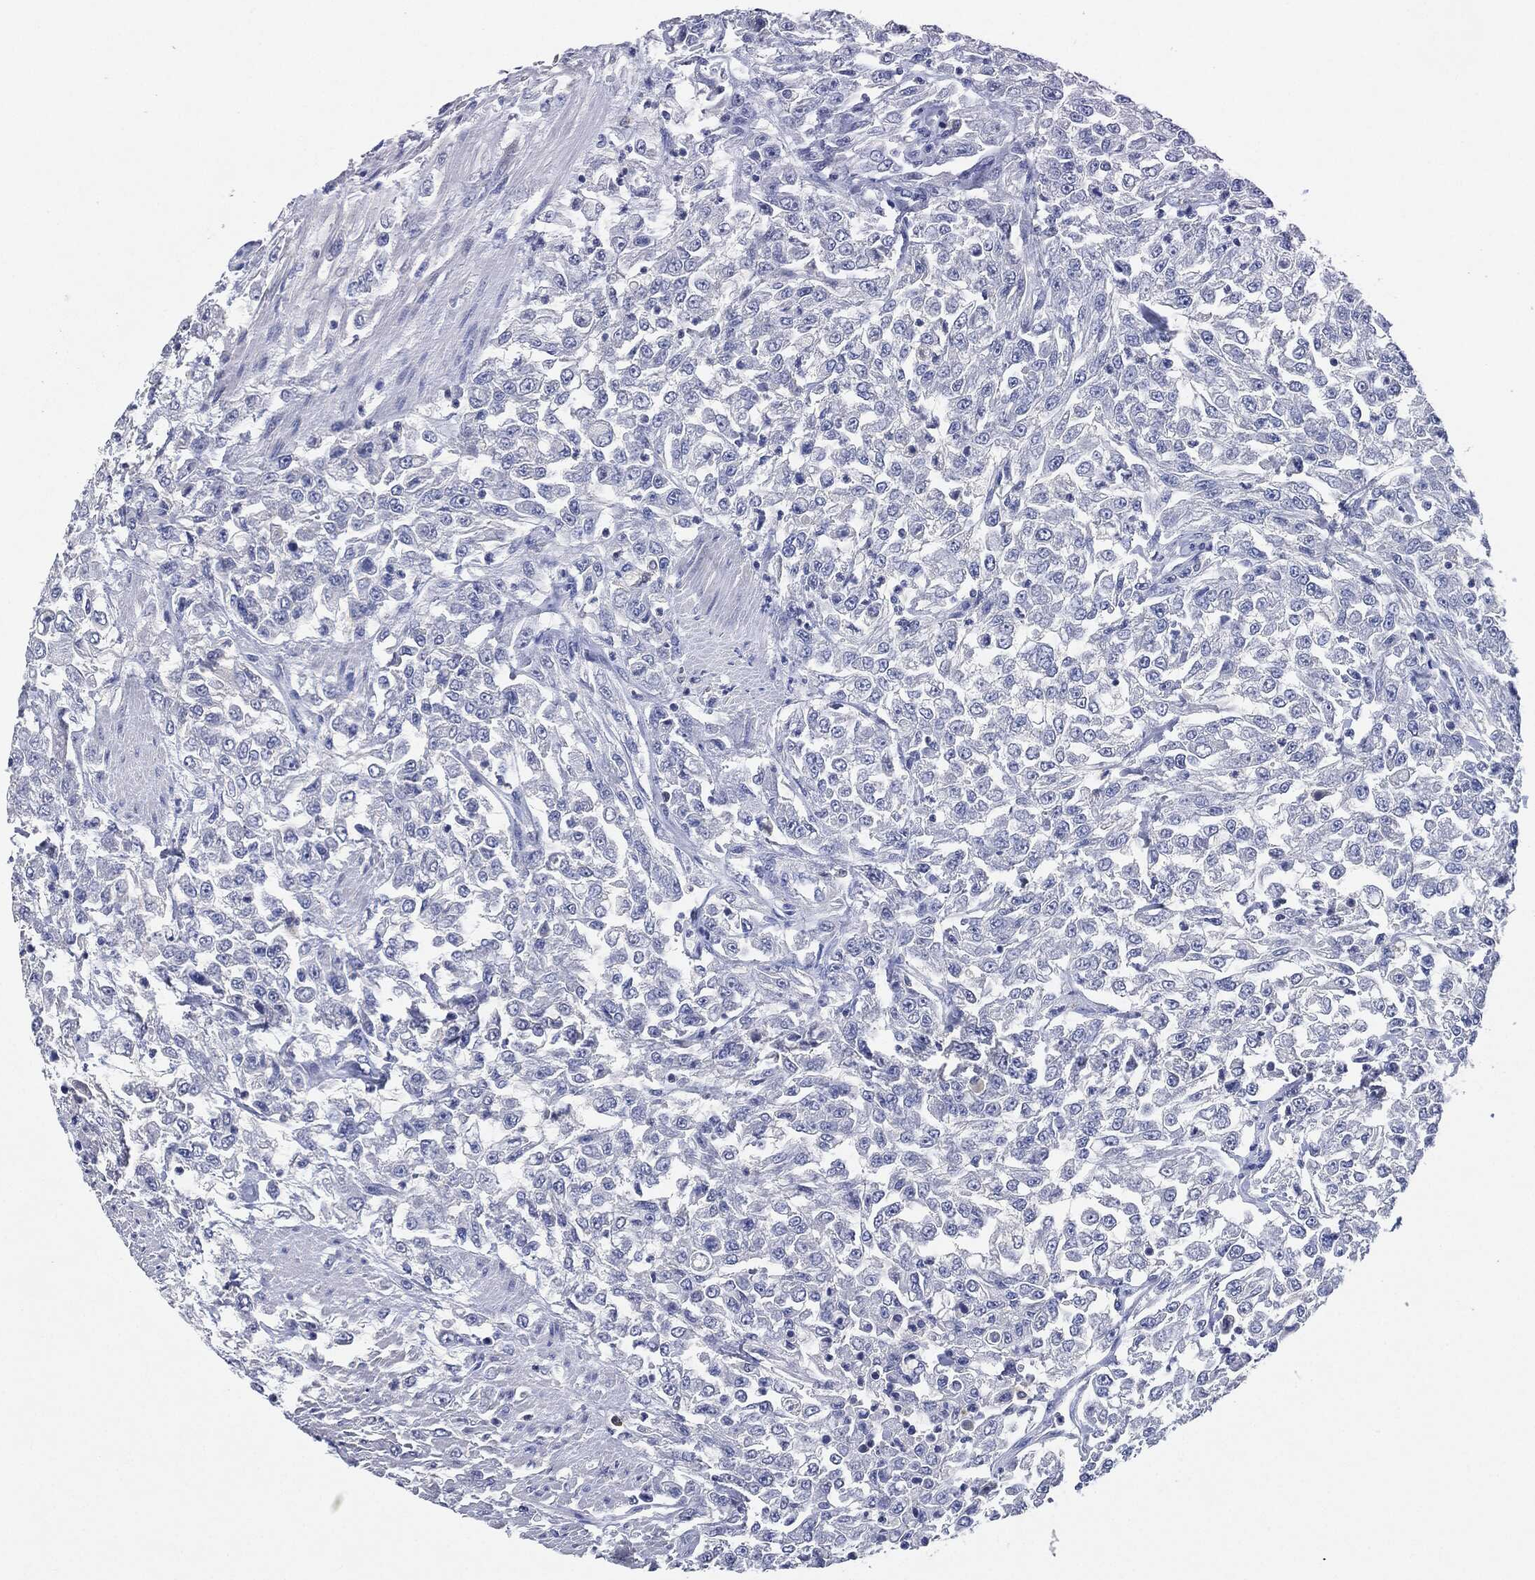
{"staining": {"intensity": "negative", "quantity": "none", "location": "none"}, "tissue": "urothelial cancer", "cell_type": "Tumor cells", "image_type": "cancer", "snomed": [{"axis": "morphology", "description": "Urothelial carcinoma, High grade"}, {"axis": "topography", "description": "Urinary bladder"}], "caption": "High magnification brightfield microscopy of urothelial cancer stained with DAB (brown) and counterstained with hematoxylin (blue): tumor cells show no significant expression. Nuclei are stained in blue.", "gene": "NTRK1", "patient": {"sex": "male", "age": 46}}